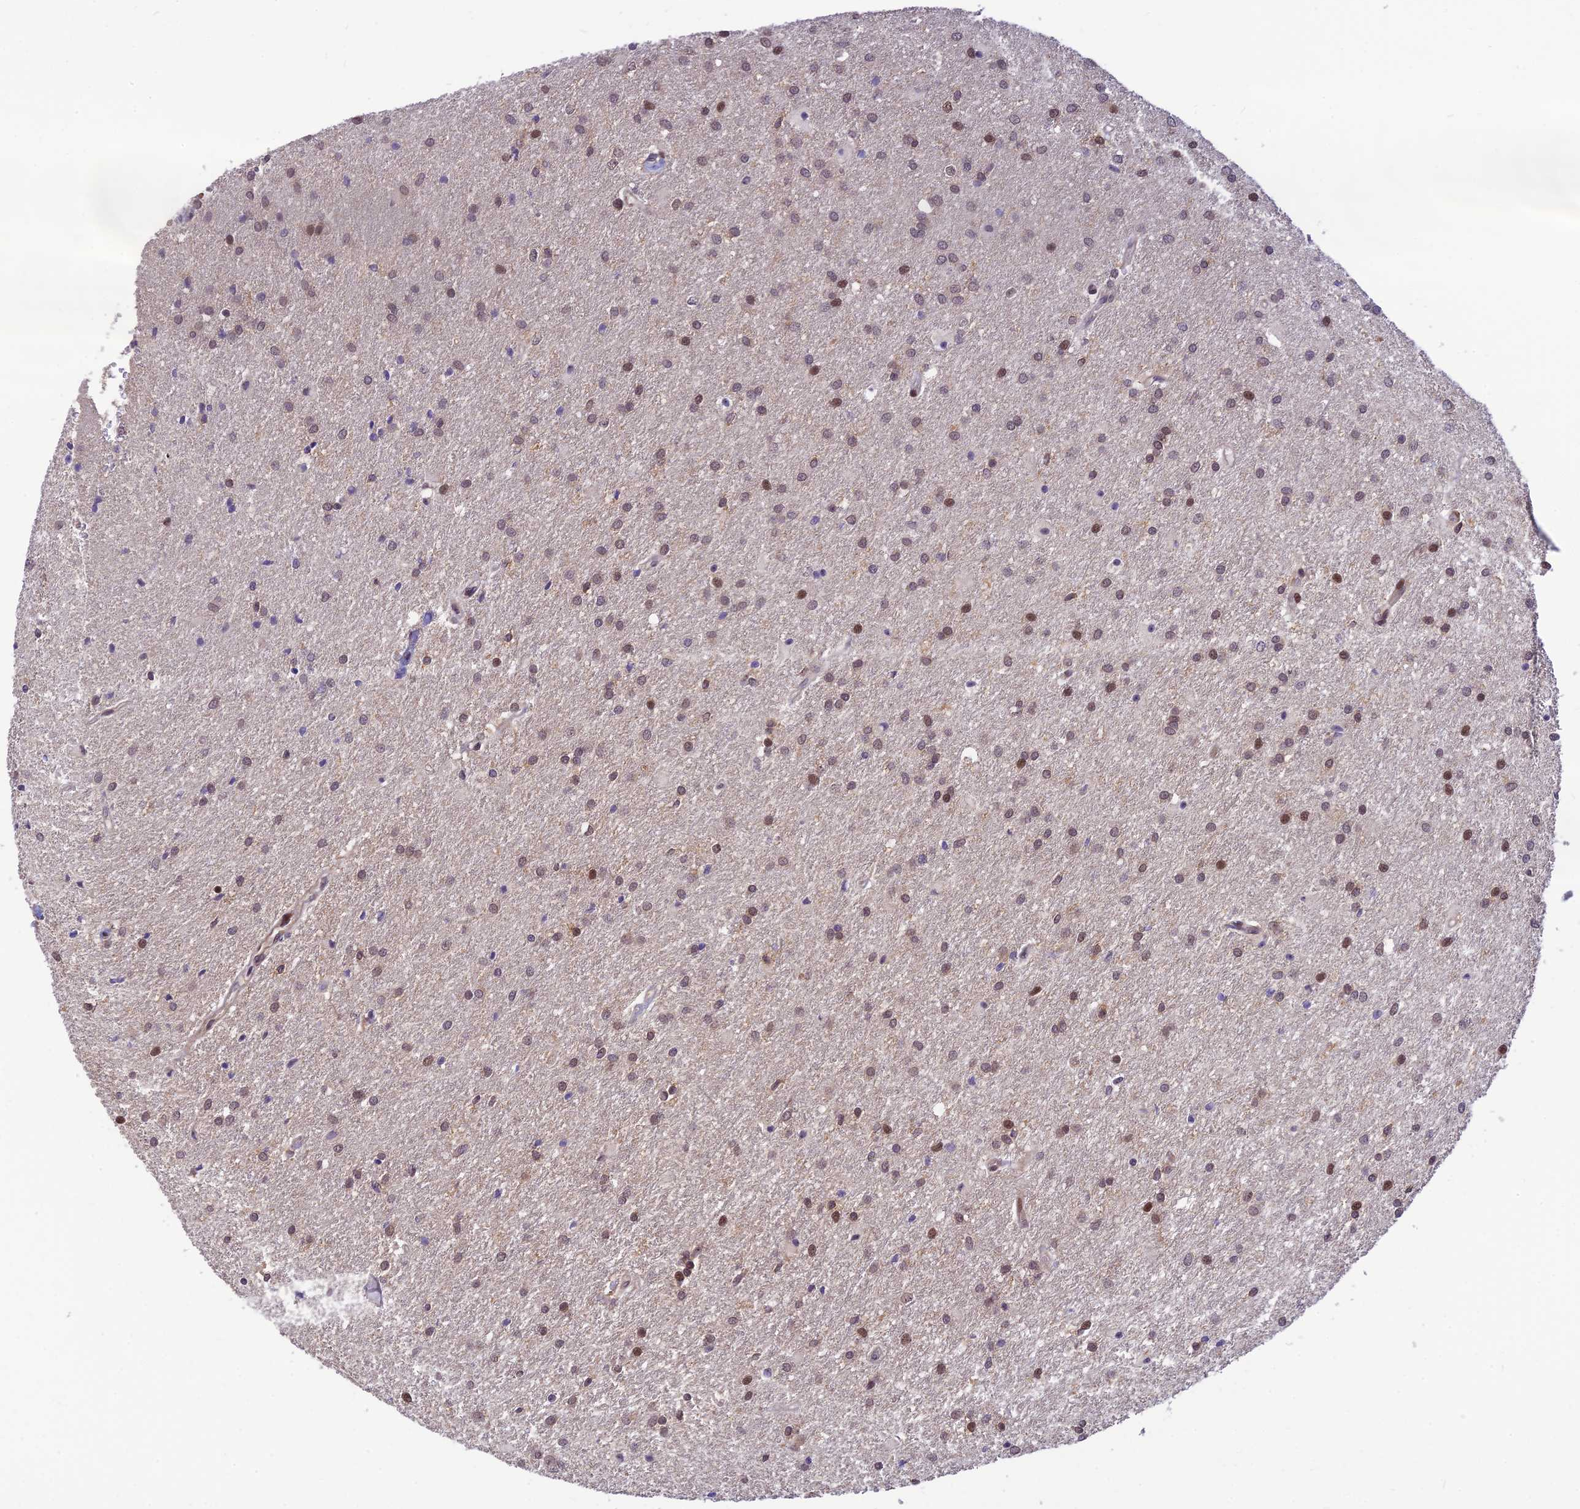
{"staining": {"intensity": "weak", "quantity": "25%-75%", "location": "nuclear"}, "tissue": "glioma", "cell_type": "Tumor cells", "image_type": "cancer", "snomed": [{"axis": "morphology", "description": "Glioma, malignant, High grade"}, {"axis": "topography", "description": "Brain"}], "caption": "Immunohistochemistry (IHC) staining of glioma, which exhibits low levels of weak nuclear expression in approximately 25%-75% of tumor cells indicating weak nuclear protein staining. The staining was performed using DAB (brown) for protein detection and nuclei were counterstained in hematoxylin (blue).", "gene": "ASPDH", "patient": {"sex": "female", "age": 50}}